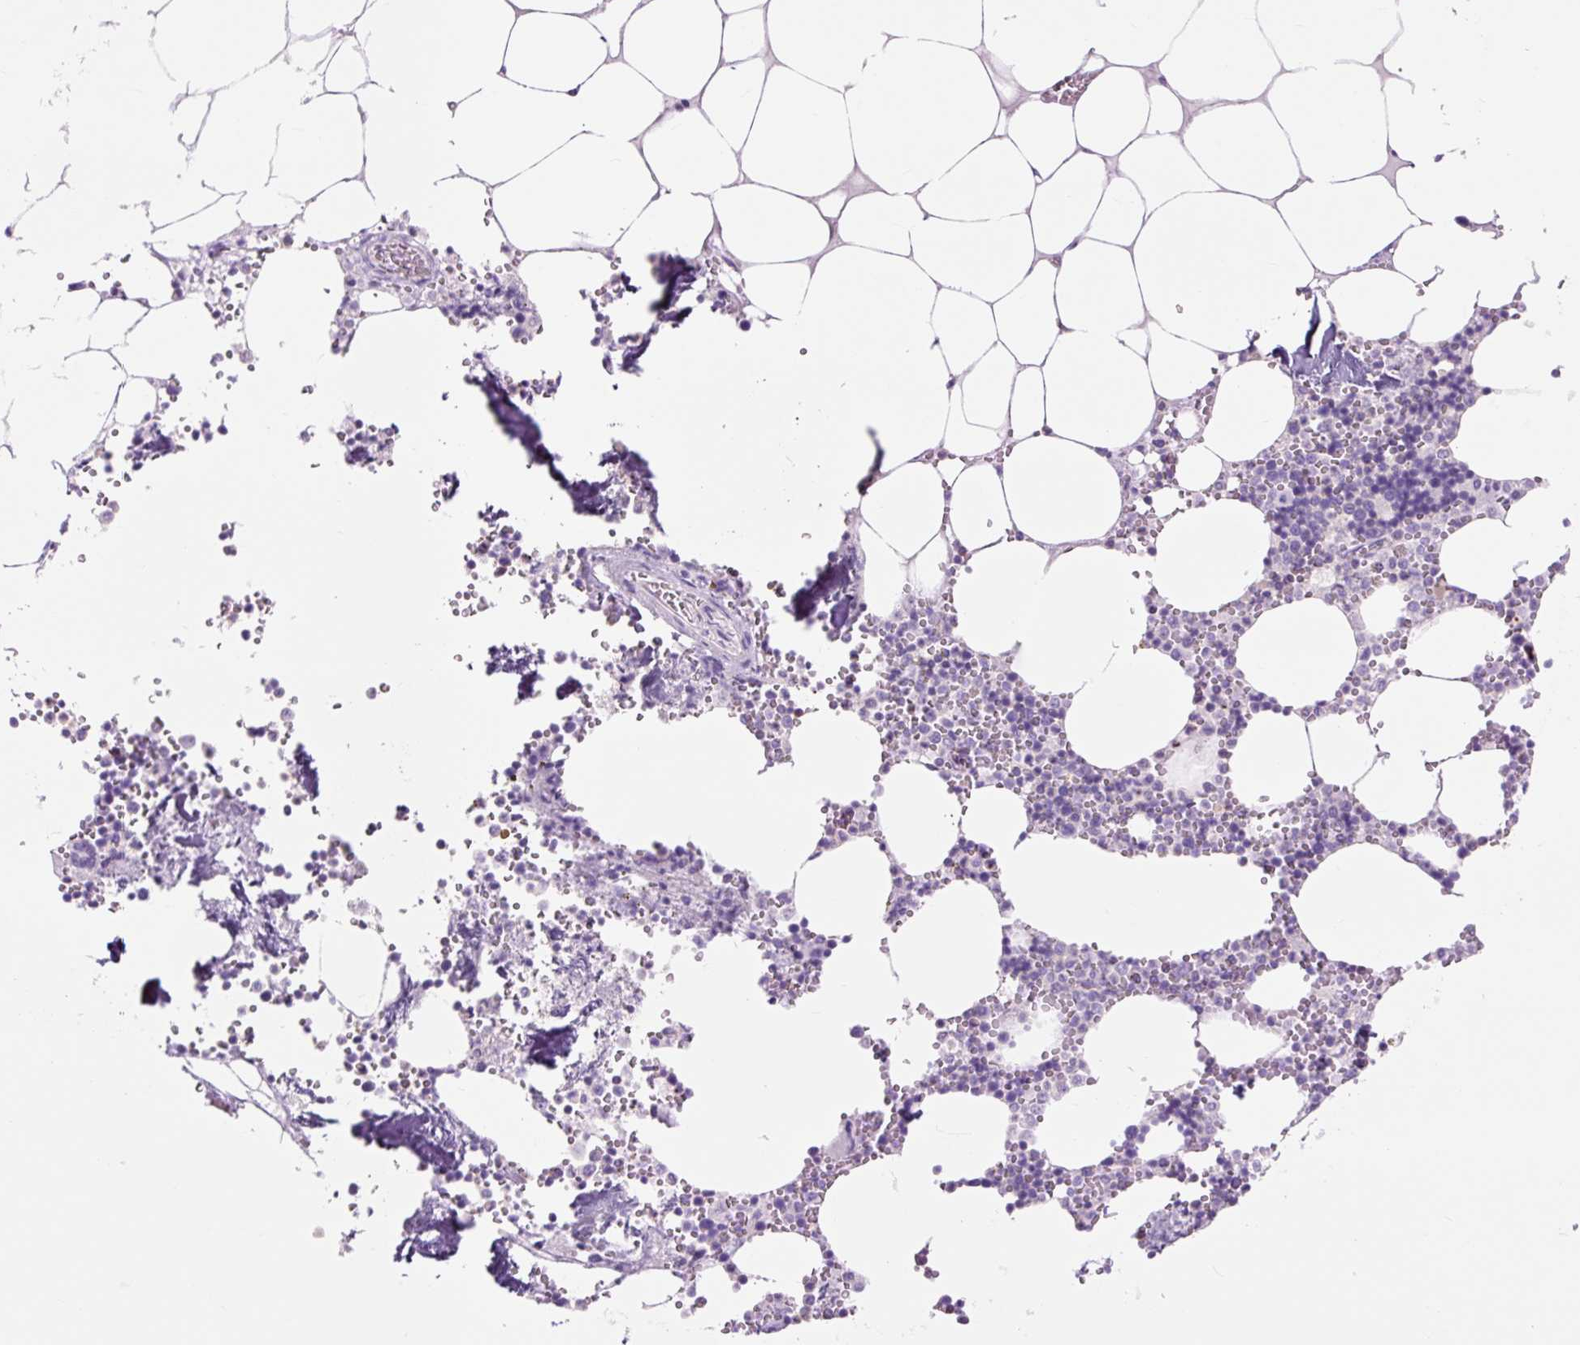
{"staining": {"intensity": "negative", "quantity": "none", "location": "none"}, "tissue": "bone marrow", "cell_type": "Hematopoietic cells", "image_type": "normal", "snomed": [{"axis": "morphology", "description": "Normal tissue, NOS"}, {"axis": "topography", "description": "Bone marrow"}], "caption": "Immunohistochemical staining of unremarkable bone marrow shows no significant positivity in hematopoietic cells.", "gene": "OR10A7", "patient": {"sex": "male", "age": 54}}